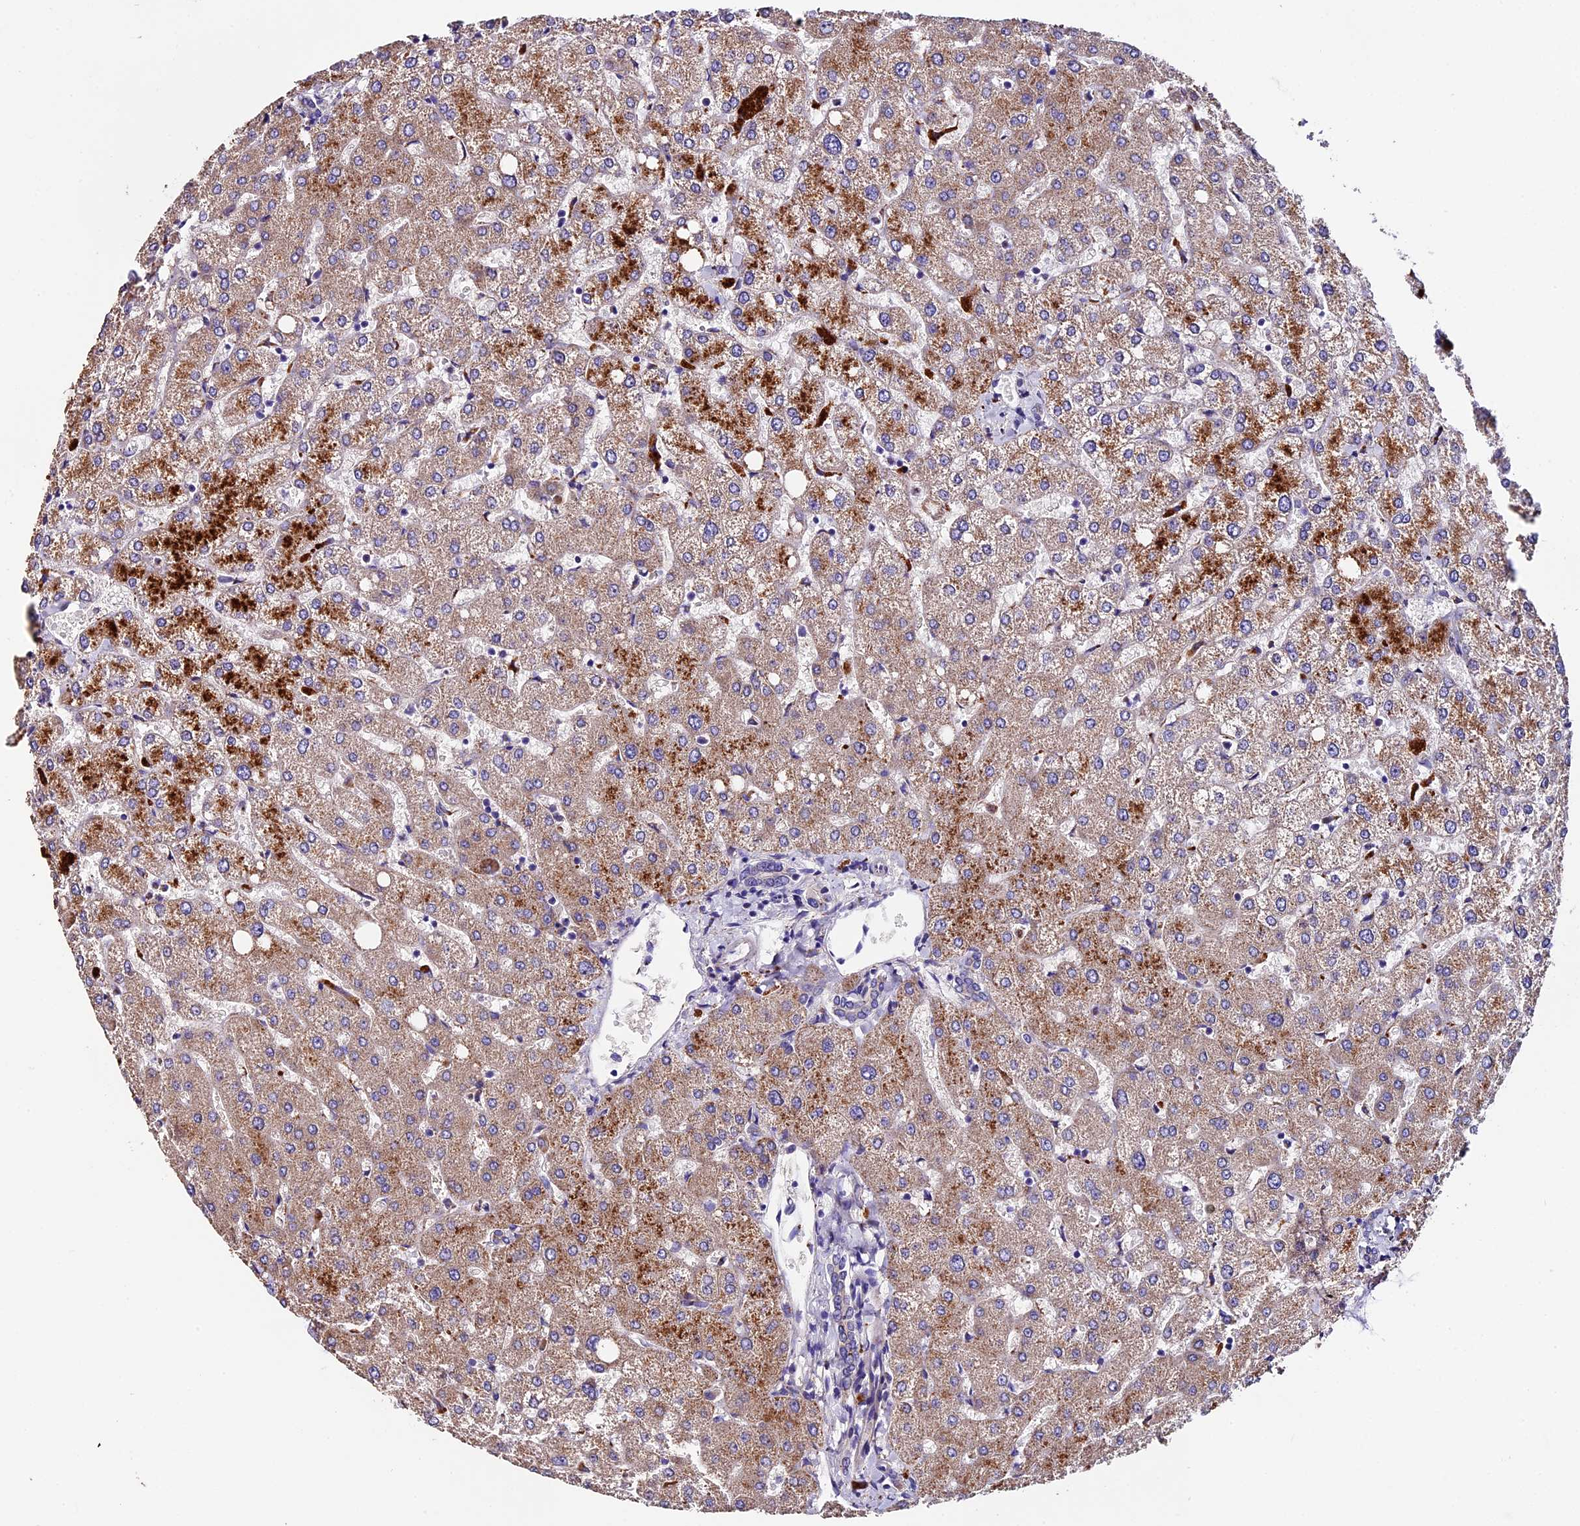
{"staining": {"intensity": "weak", "quantity": "<25%", "location": "cytoplasmic/membranous"}, "tissue": "liver", "cell_type": "Cholangiocytes", "image_type": "normal", "snomed": [{"axis": "morphology", "description": "Normal tissue, NOS"}, {"axis": "topography", "description": "Liver"}], "caption": "Immunohistochemistry photomicrograph of unremarkable liver stained for a protein (brown), which shows no expression in cholangiocytes.", "gene": "CLN5", "patient": {"sex": "female", "age": 54}}